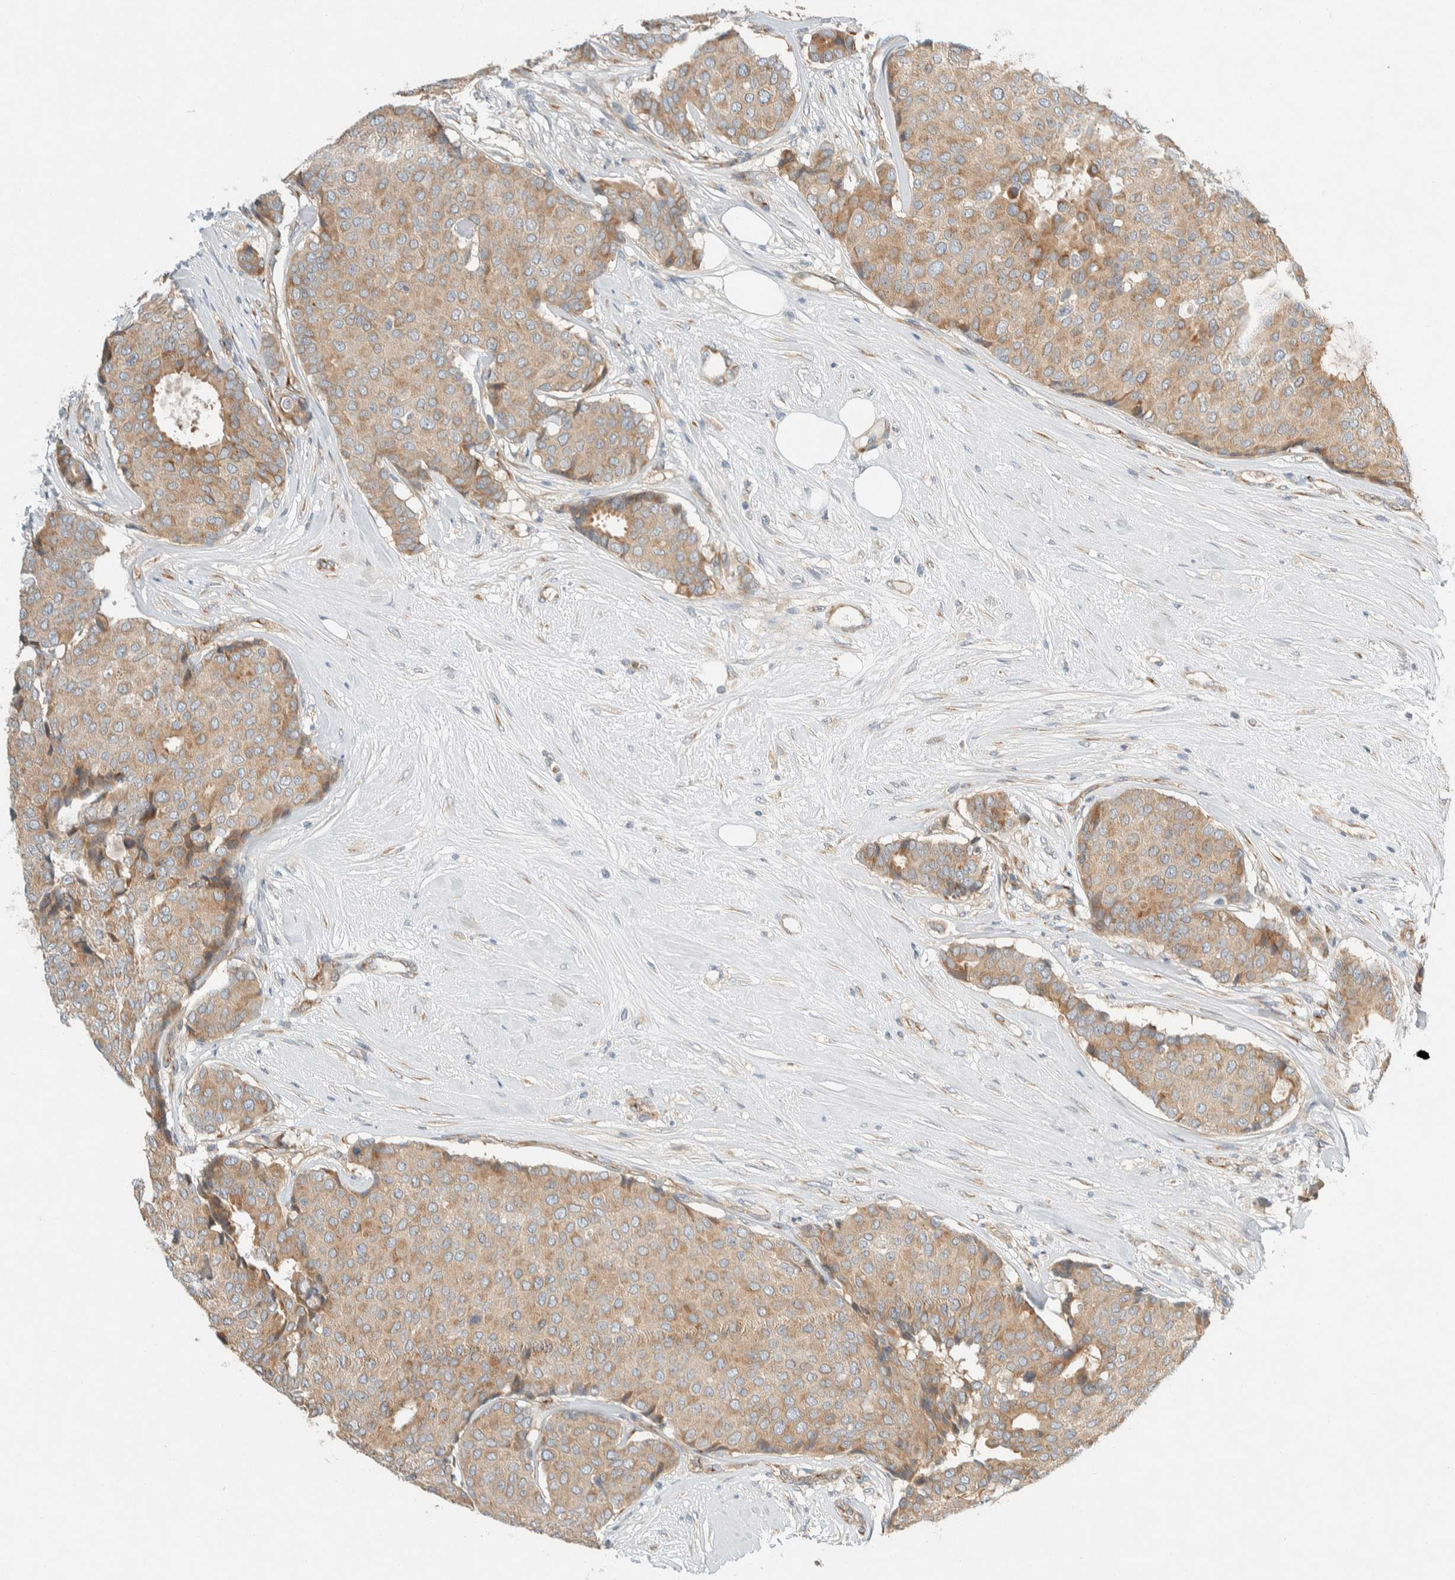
{"staining": {"intensity": "weak", "quantity": ">75%", "location": "cytoplasmic/membranous"}, "tissue": "breast cancer", "cell_type": "Tumor cells", "image_type": "cancer", "snomed": [{"axis": "morphology", "description": "Duct carcinoma"}, {"axis": "topography", "description": "Breast"}], "caption": "Immunohistochemistry histopathology image of neoplastic tissue: human breast cancer (infiltrating ductal carcinoma) stained using immunohistochemistry (IHC) exhibits low levels of weak protein expression localized specifically in the cytoplasmic/membranous of tumor cells, appearing as a cytoplasmic/membranous brown color.", "gene": "TMEM184B", "patient": {"sex": "female", "age": 75}}